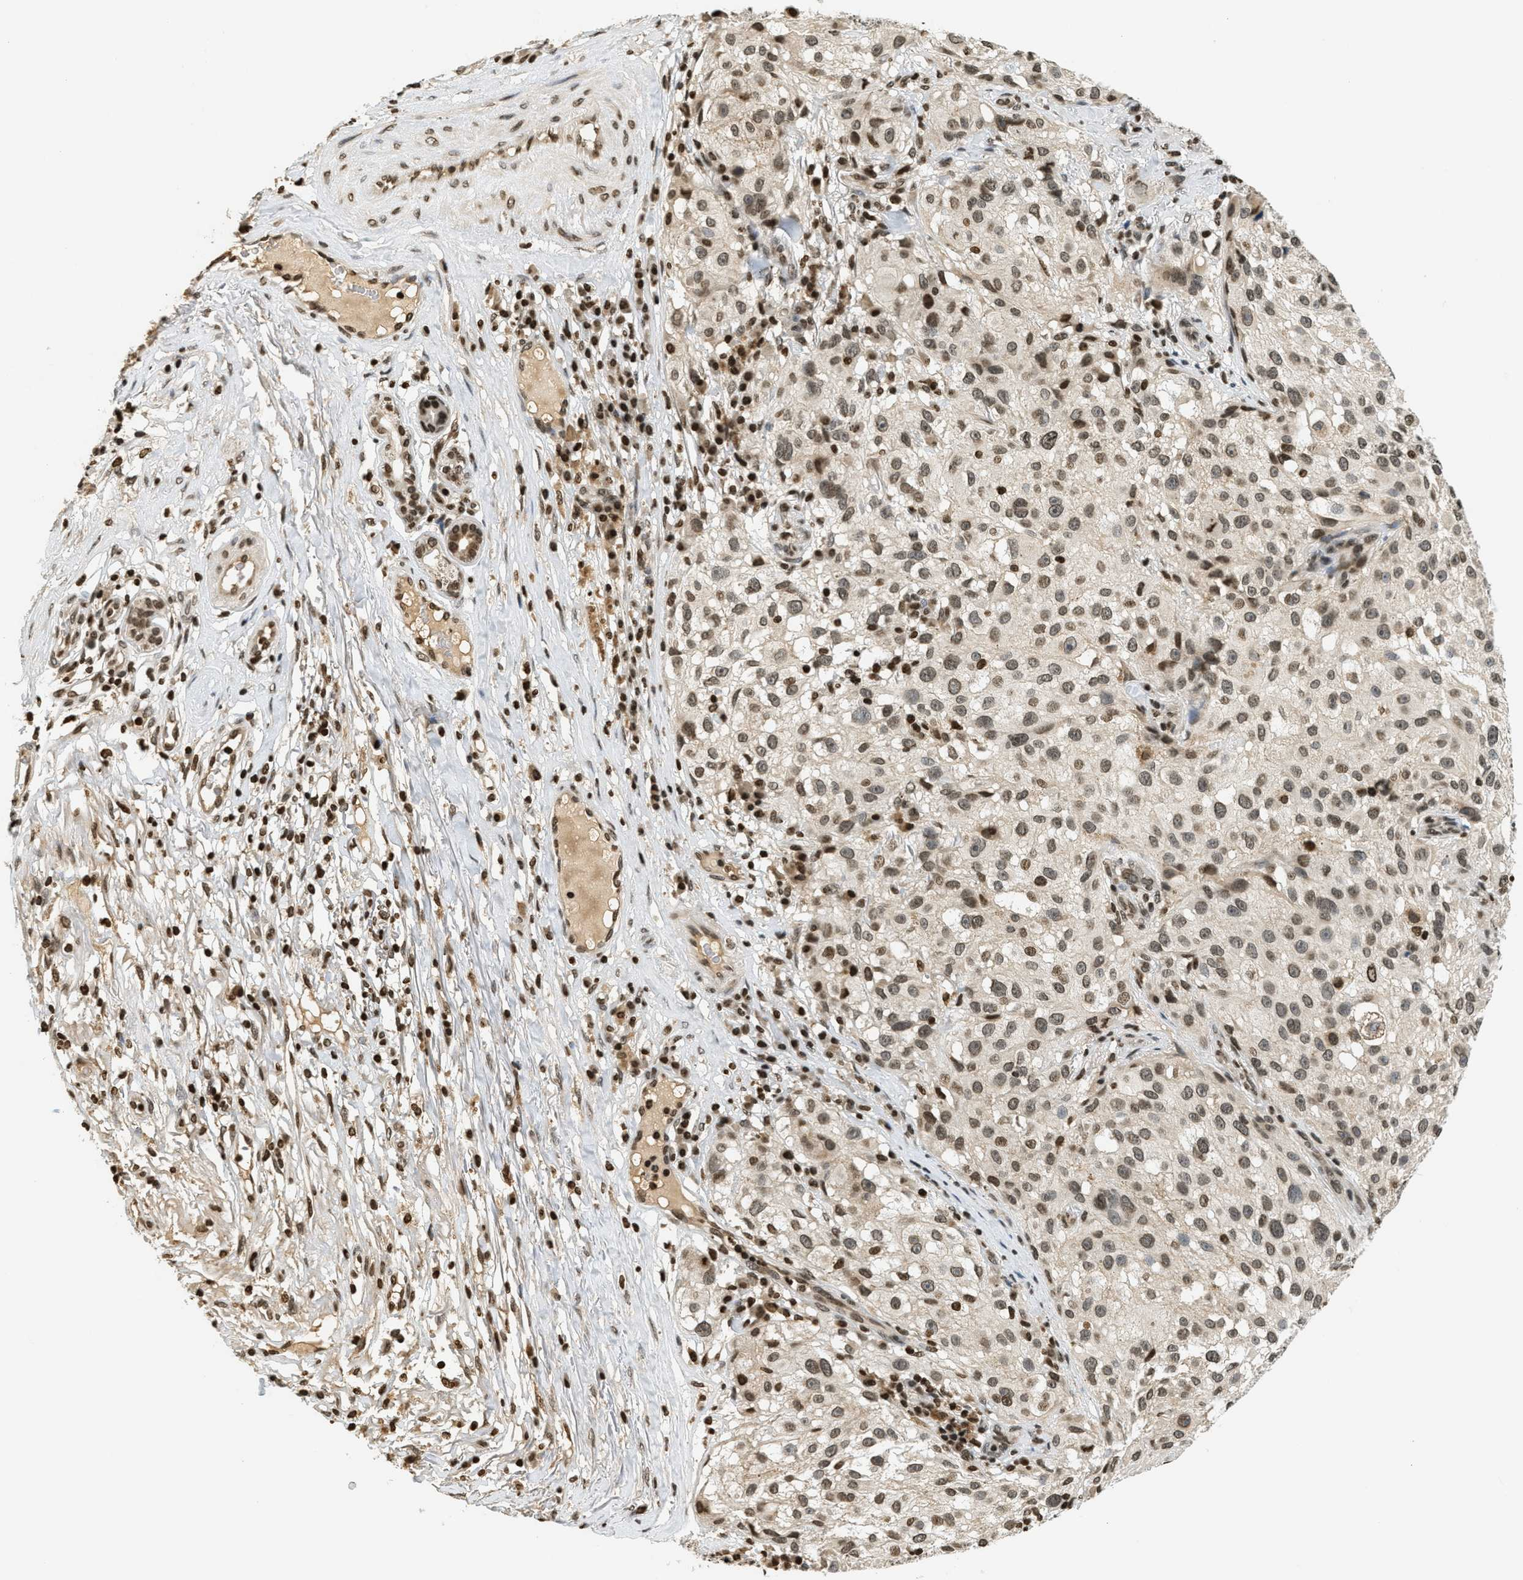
{"staining": {"intensity": "moderate", "quantity": ">75%", "location": "nuclear"}, "tissue": "melanoma", "cell_type": "Tumor cells", "image_type": "cancer", "snomed": [{"axis": "morphology", "description": "Necrosis, NOS"}, {"axis": "morphology", "description": "Malignant melanoma, NOS"}, {"axis": "topography", "description": "Skin"}], "caption": "DAB immunohistochemical staining of melanoma shows moderate nuclear protein expression in about >75% of tumor cells.", "gene": "LDB2", "patient": {"sex": "female", "age": 87}}